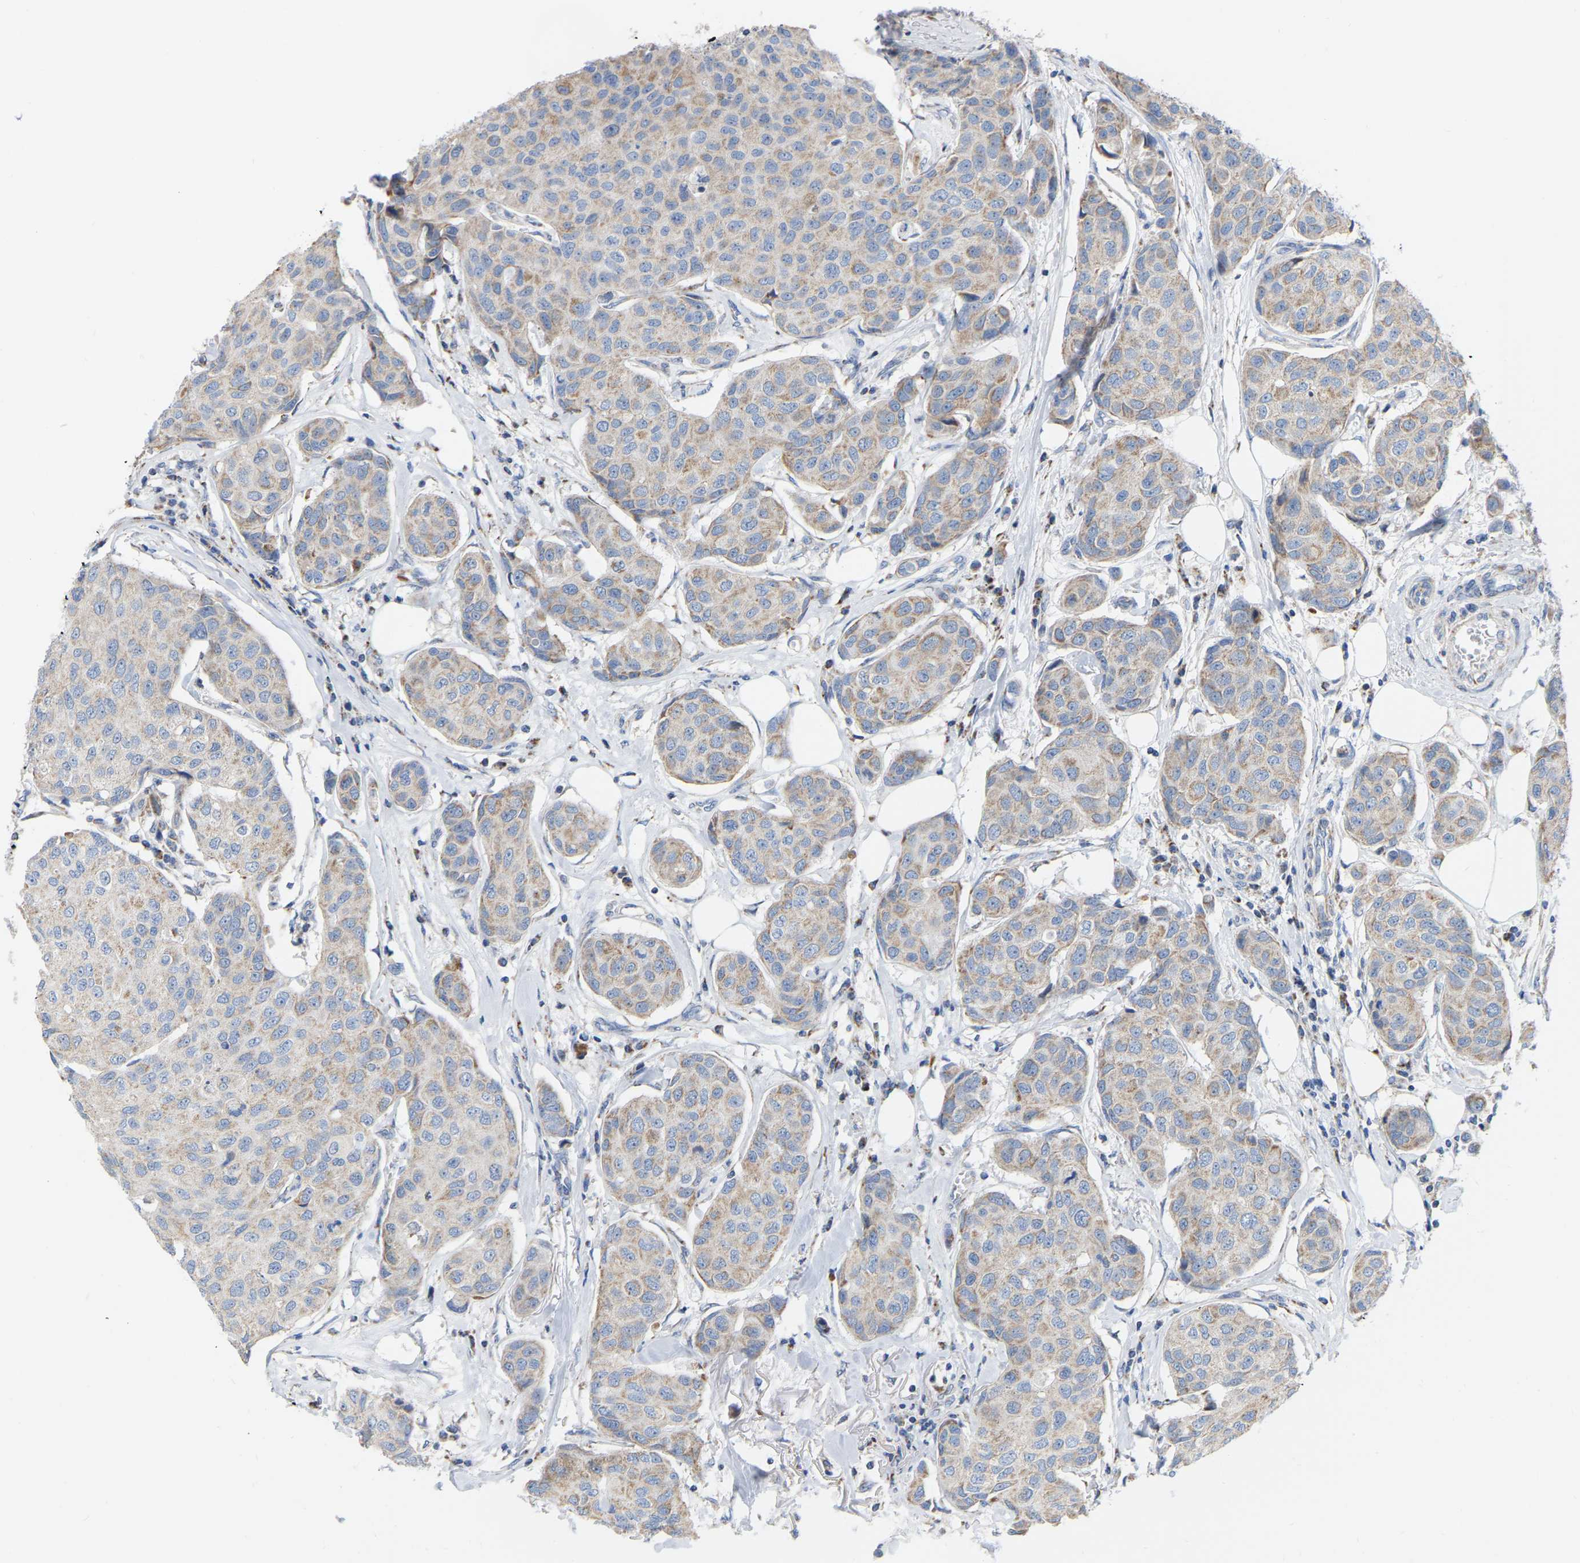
{"staining": {"intensity": "weak", "quantity": "25%-75%", "location": "cytoplasmic/membranous"}, "tissue": "breast cancer", "cell_type": "Tumor cells", "image_type": "cancer", "snomed": [{"axis": "morphology", "description": "Duct carcinoma"}, {"axis": "topography", "description": "Breast"}], "caption": "Breast invasive ductal carcinoma tissue exhibits weak cytoplasmic/membranous positivity in about 25%-75% of tumor cells, visualized by immunohistochemistry.", "gene": "CBLB", "patient": {"sex": "female", "age": 80}}